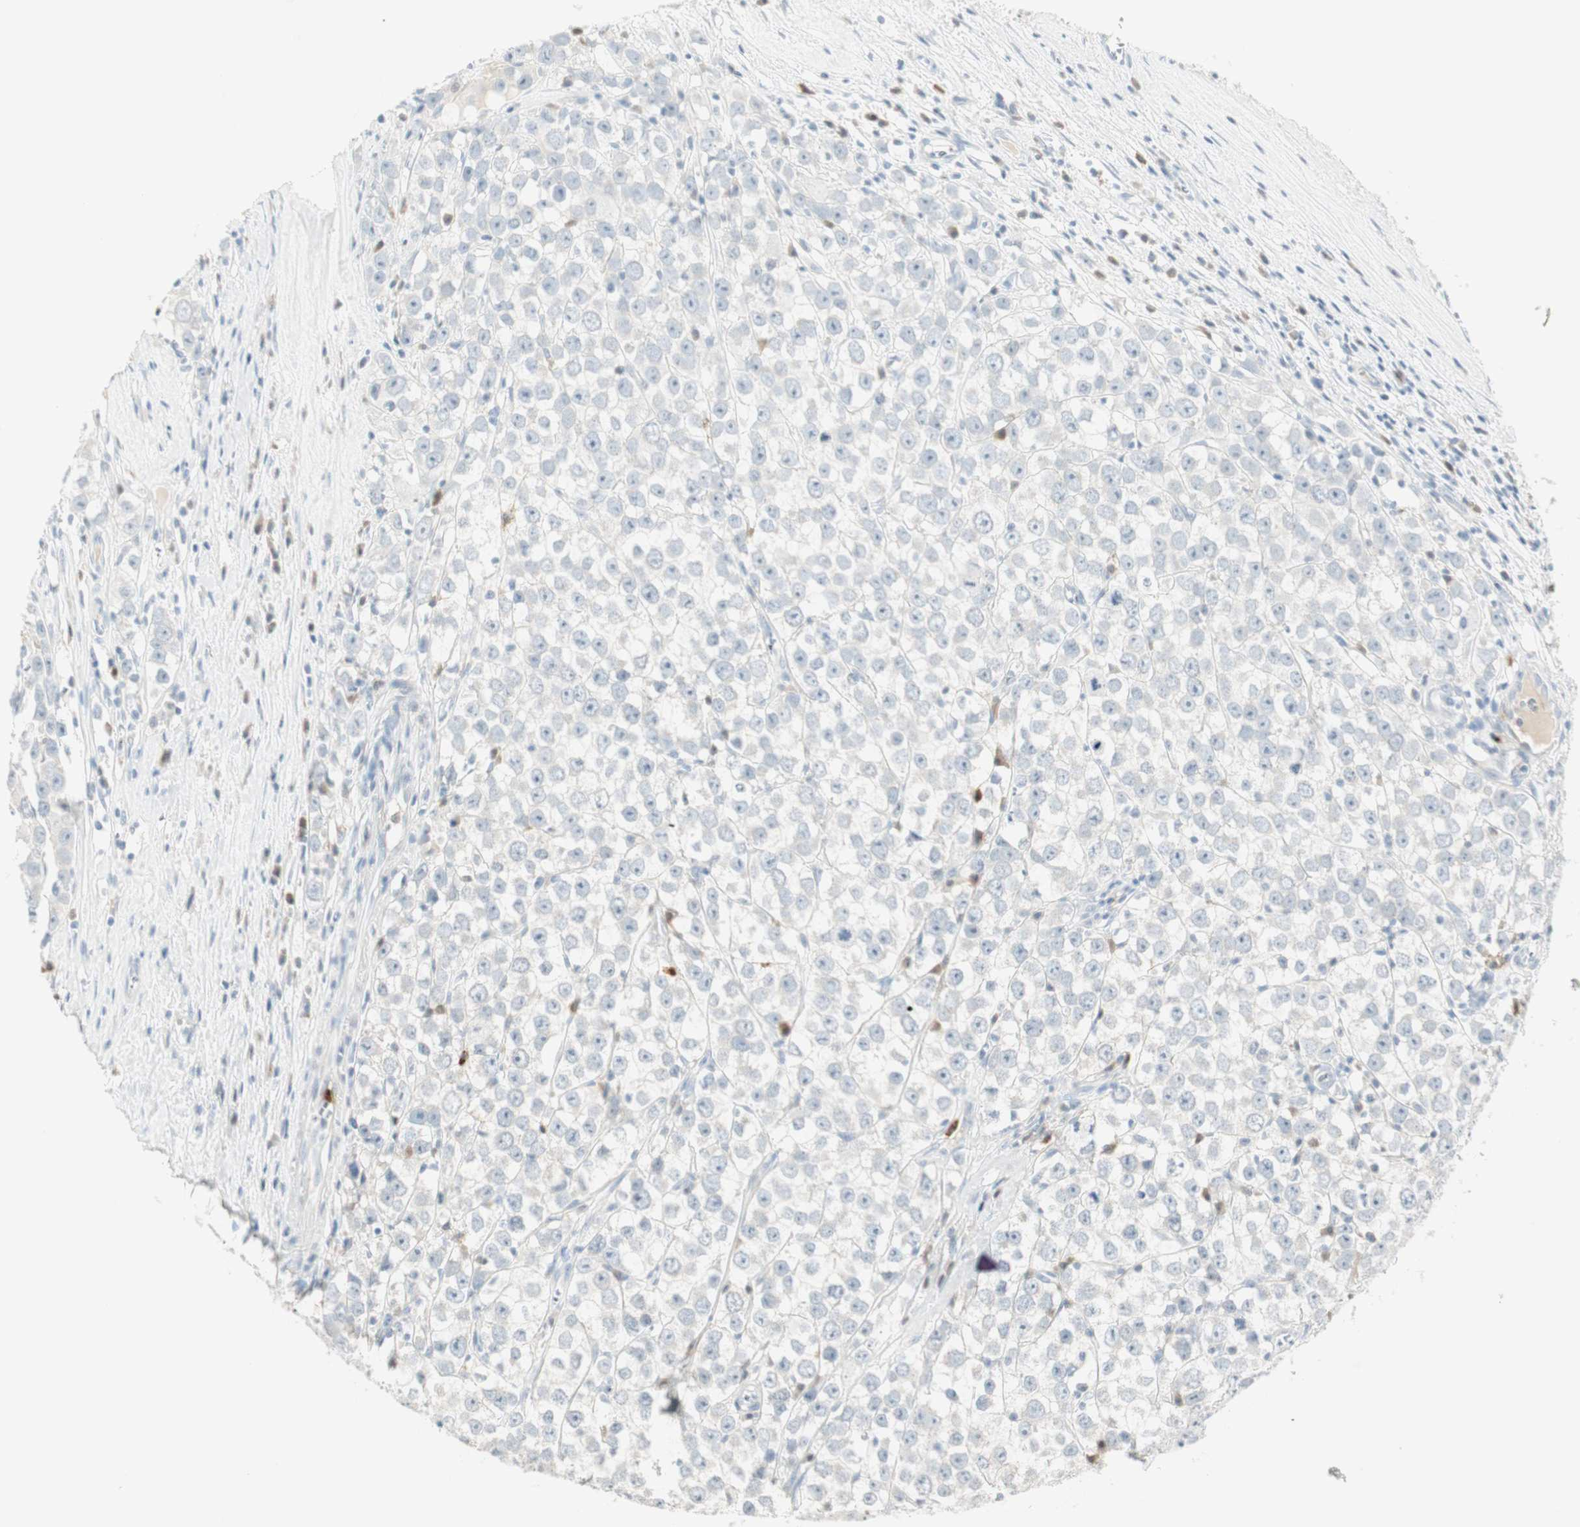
{"staining": {"intensity": "negative", "quantity": "none", "location": "none"}, "tissue": "testis cancer", "cell_type": "Tumor cells", "image_type": "cancer", "snomed": [{"axis": "morphology", "description": "Seminoma, NOS"}, {"axis": "morphology", "description": "Carcinoma, Embryonal, NOS"}, {"axis": "topography", "description": "Testis"}], "caption": "Testis seminoma stained for a protein using immunohistochemistry (IHC) reveals no staining tumor cells.", "gene": "PRTN3", "patient": {"sex": "male", "age": 52}}